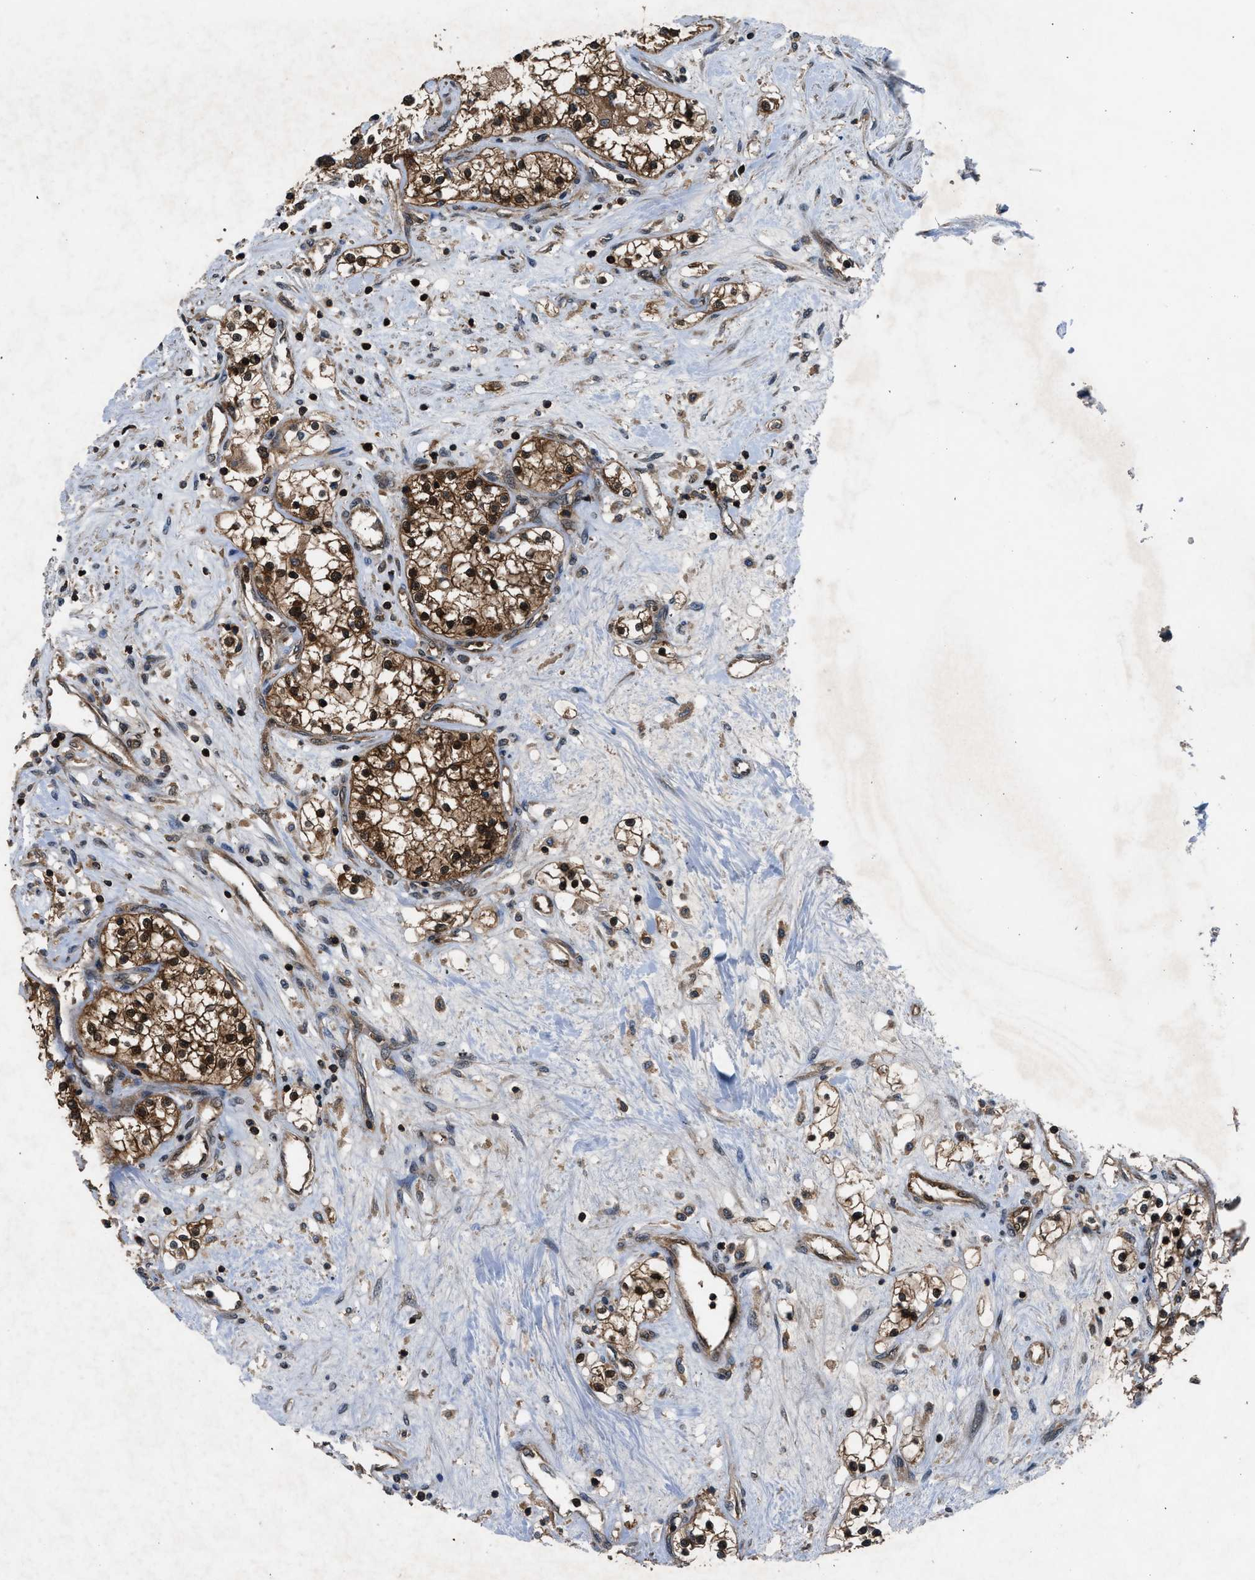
{"staining": {"intensity": "strong", "quantity": ">75%", "location": "cytoplasmic/membranous,nuclear"}, "tissue": "renal cancer", "cell_type": "Tumor cells", "image_type": "cancer", "snomed": [{"axis": "morphology", "description": "Adenocarcinoma, NOS"}, {"axis": "topography", "description": "Kidney"}], "caption": "Immunohistochemical staining of renal cancer (adenocarcinoma) displays strong cytoplasmic/membranous and nuclear protein positivity in approximately >75% of tumor cells.", "gene": "OXSR1", "patient": {"sex": "male", "age": 68}}